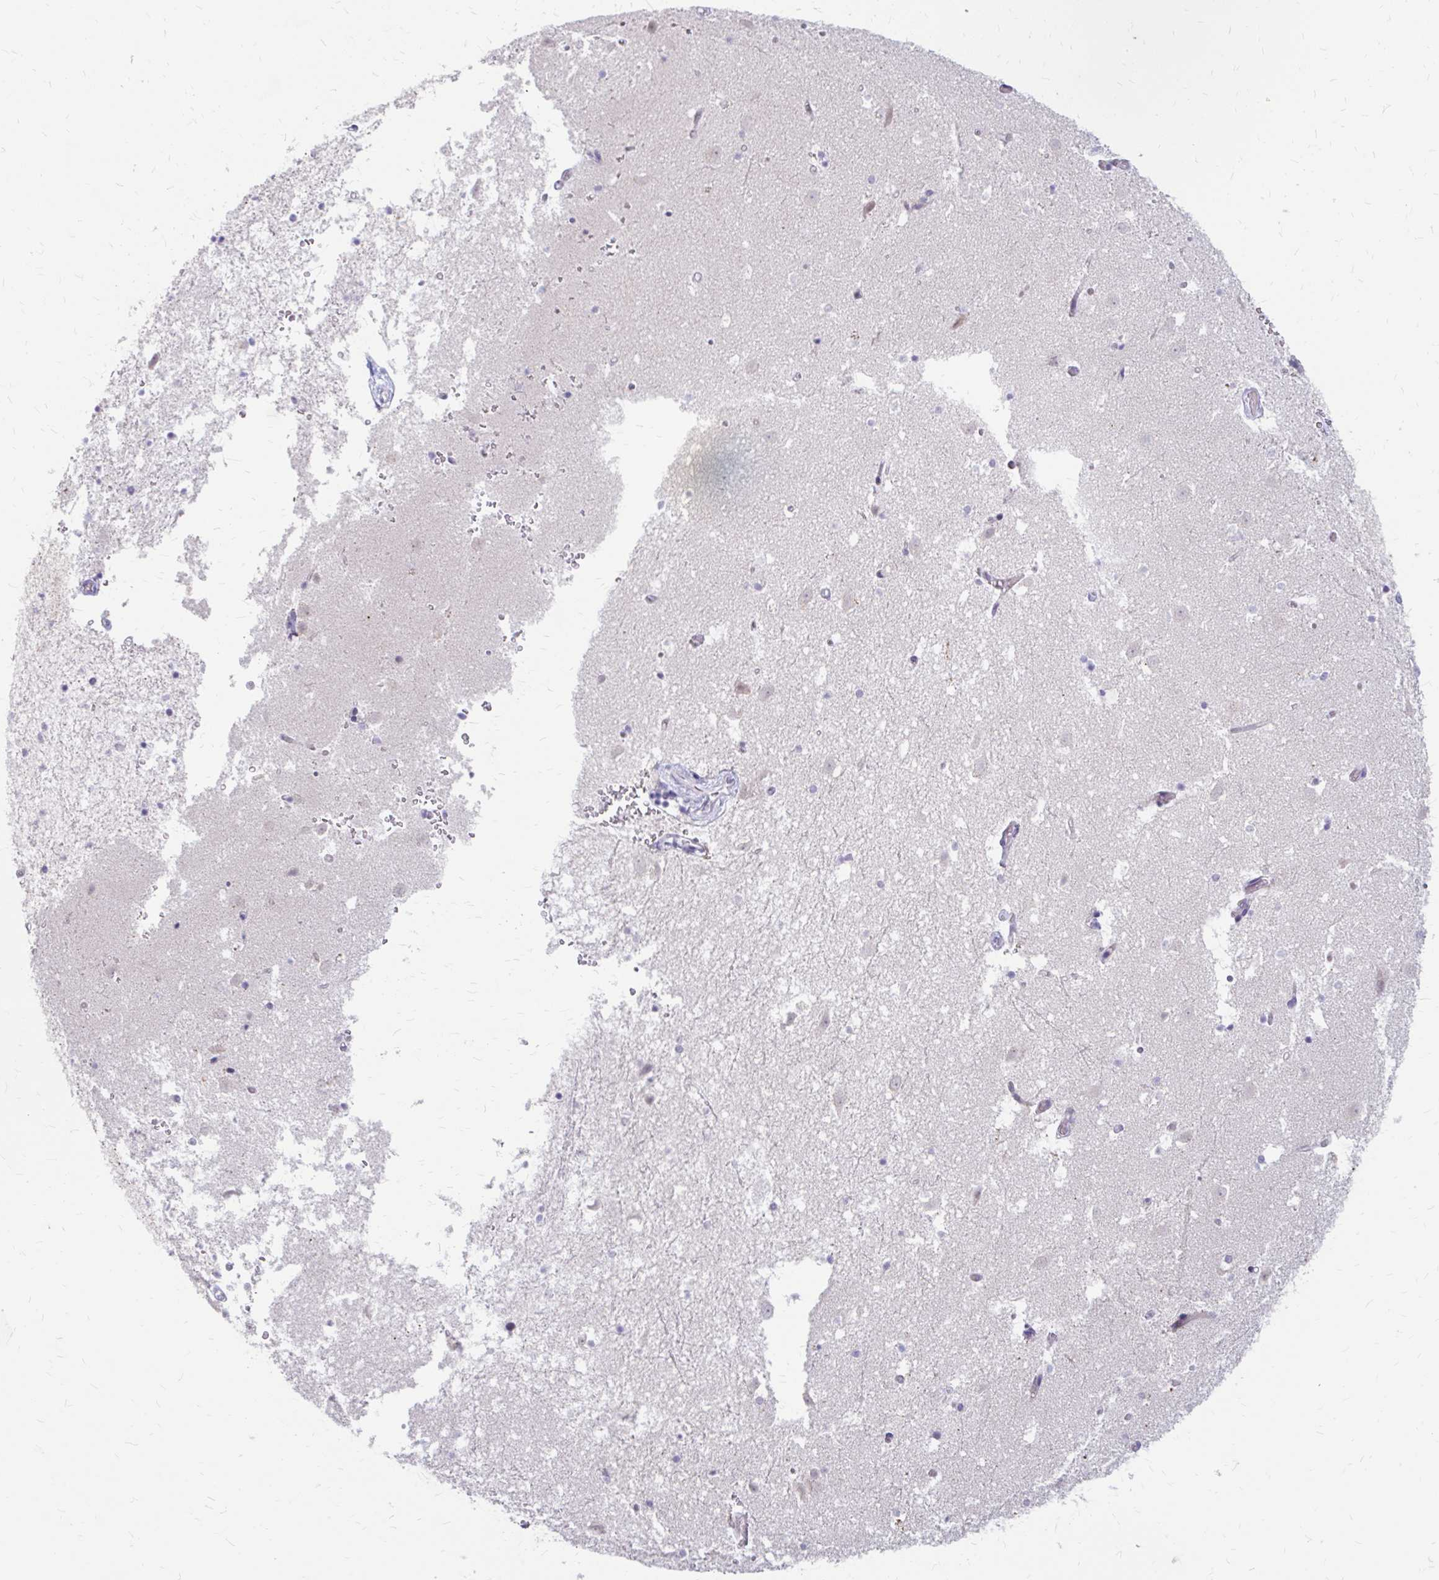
{"staining": {"intensity": "negative", "quantity": "none", "location": "none"}, "tissue": "caudate", "cell_type": "Glial cells", "image_type": "normal", "snomed": [{"axis": "morphology", "description": "Normal tissue, NOS"}, {"axis": "topography", "description": "Lateral ventricle wall"}], "caption": "Caudate stained for a protein using immunohistochemistry (IHC) exhibits no staining glial cells.", "gene": "RGS16", "patient": {"sex": "male", "age": 37}}